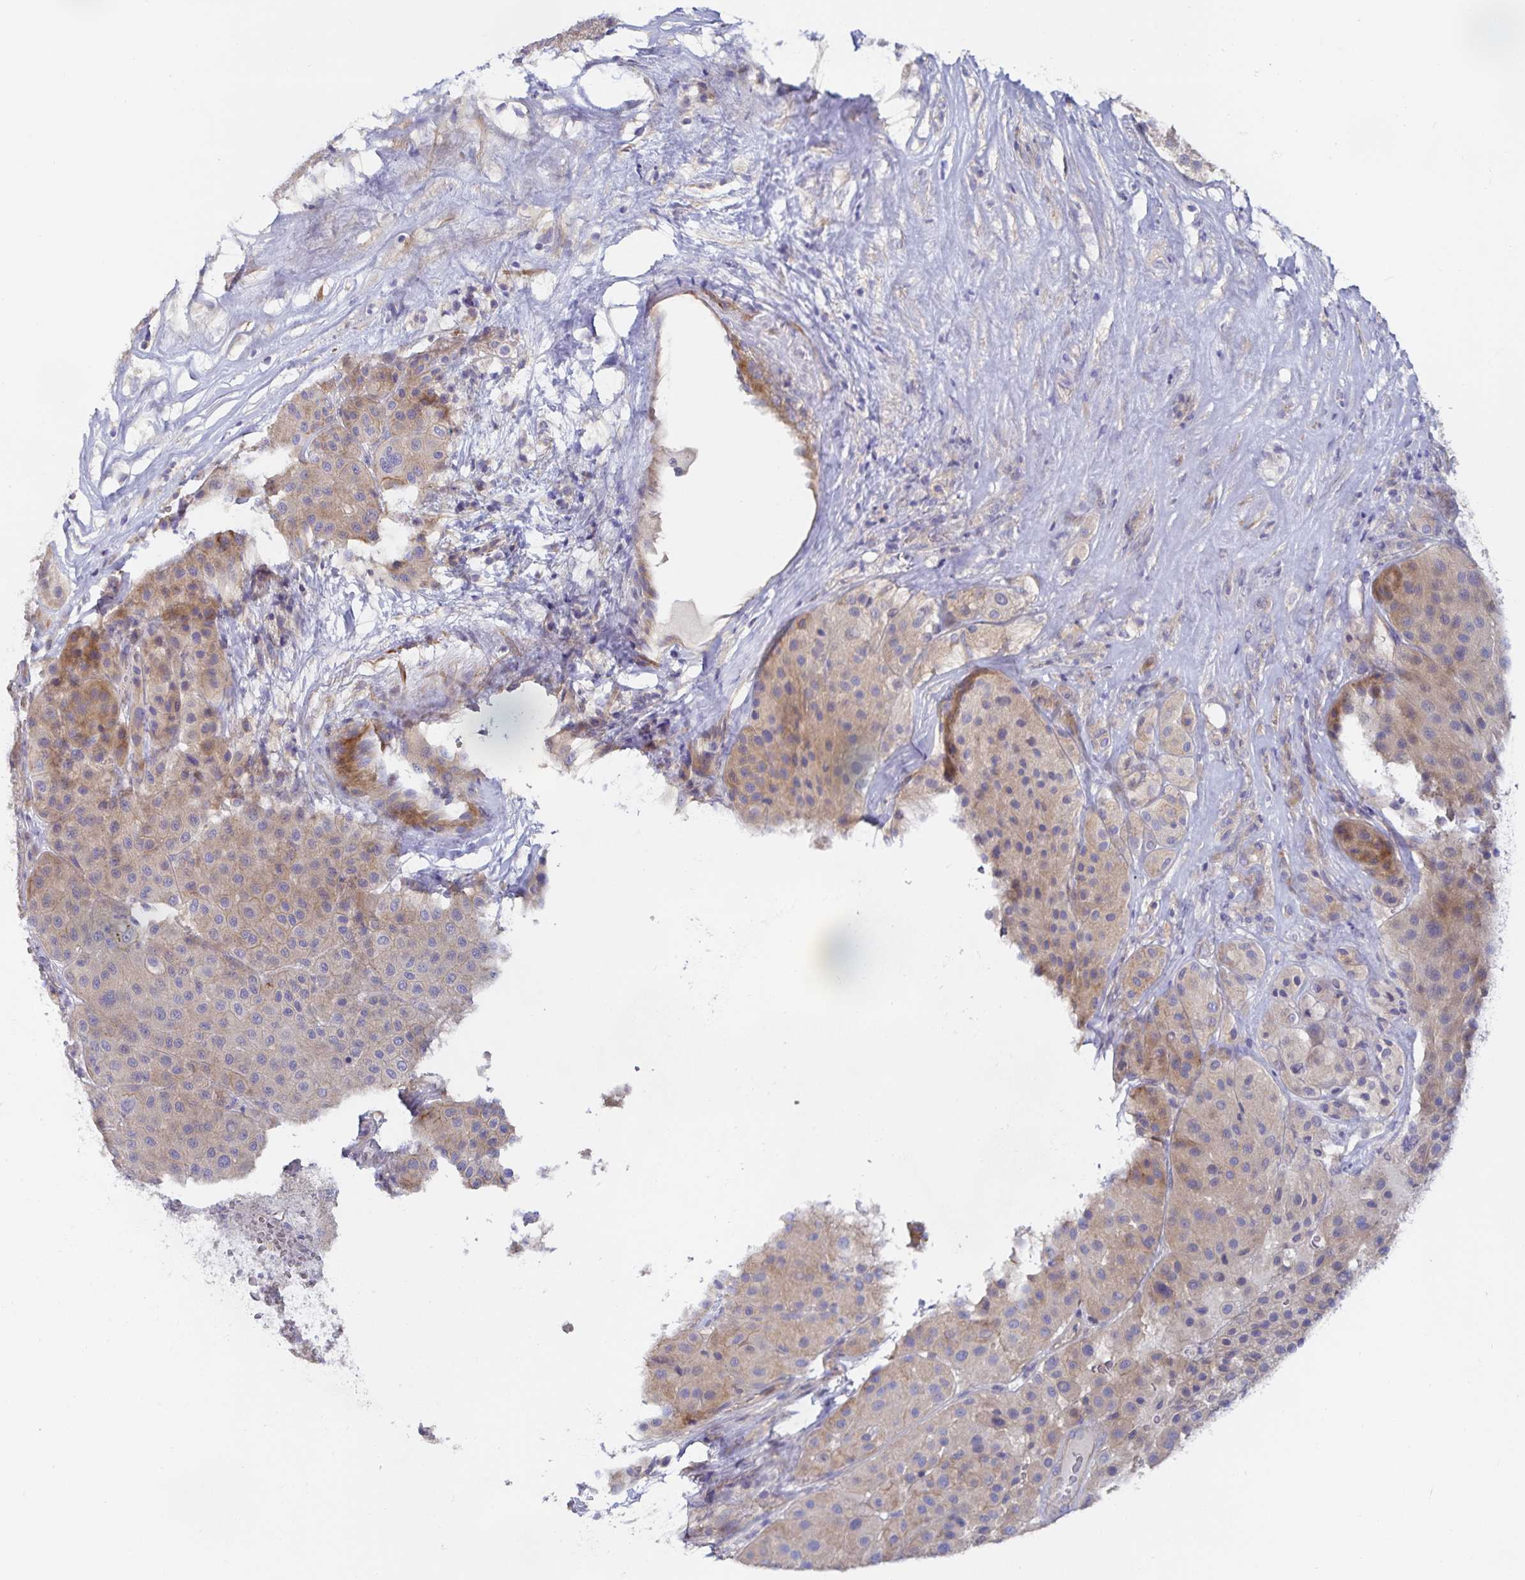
{"staining": {"intensity": "weak", "quantity": ">75%", "location": "cytoplasmic/membranous"}, "tissue": "melanoma", "cell_type": "Tumor cells", "image_type": "cancer", "snomed": [{"axis": "morphology", "description": "Malignant melanoma, Metastatic site"}, {"axis": "topography", "description": "Smooth muscle"}], "caption": "Malignant melanoma (metastatic site) stained with DAB (3,3'-diaminobenzidine) immunohistochemistry reveals low levels of weak cytoplasmic/membranous positivity in approximately >75% of tumor cells. The protein of interest is shown in brown color, while the nuclei are stained blue.", "gene": "METTL22", "patient": {"sex": "male", "age": 41}}